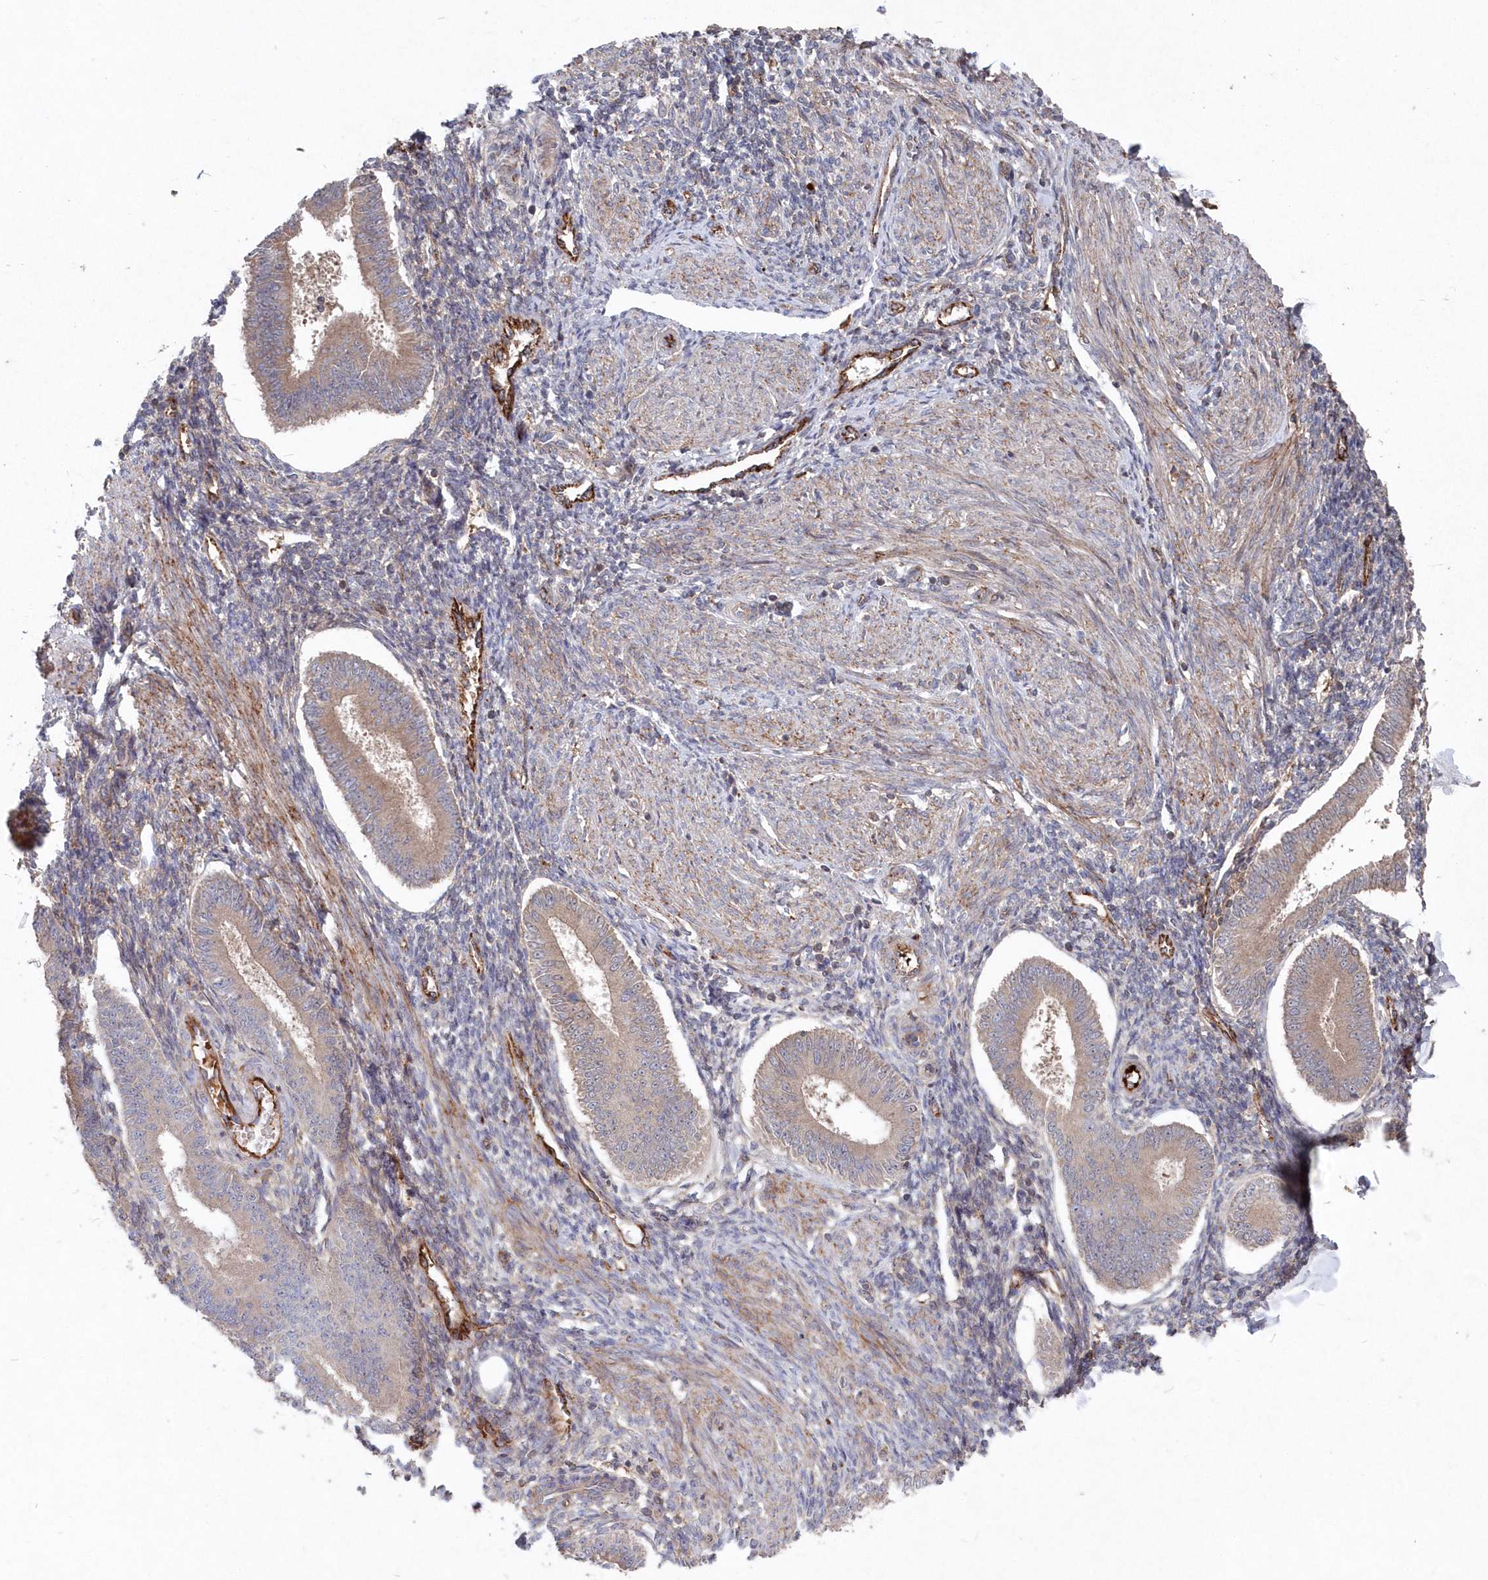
{"staining": {"intensity": "negative", "quantity": "none", "location": "none"}, "tissue": "endometrium", "cell_type": "Cells in endometrial stroma", "image_type": "normal", "snomed": [{"axis": "morphology", "description": "Normal tissue, NOS"}, {"axis": "topography", "description": "Uterus"}, {"axis": "topography", "description": "Endometrium"}], "caption": "Endometrium stained for a protein using IHC reveals no expression cells in endometrial stroma.", "gene": "ABHD14B", "patient": {"sex": "female", "age": 48}}